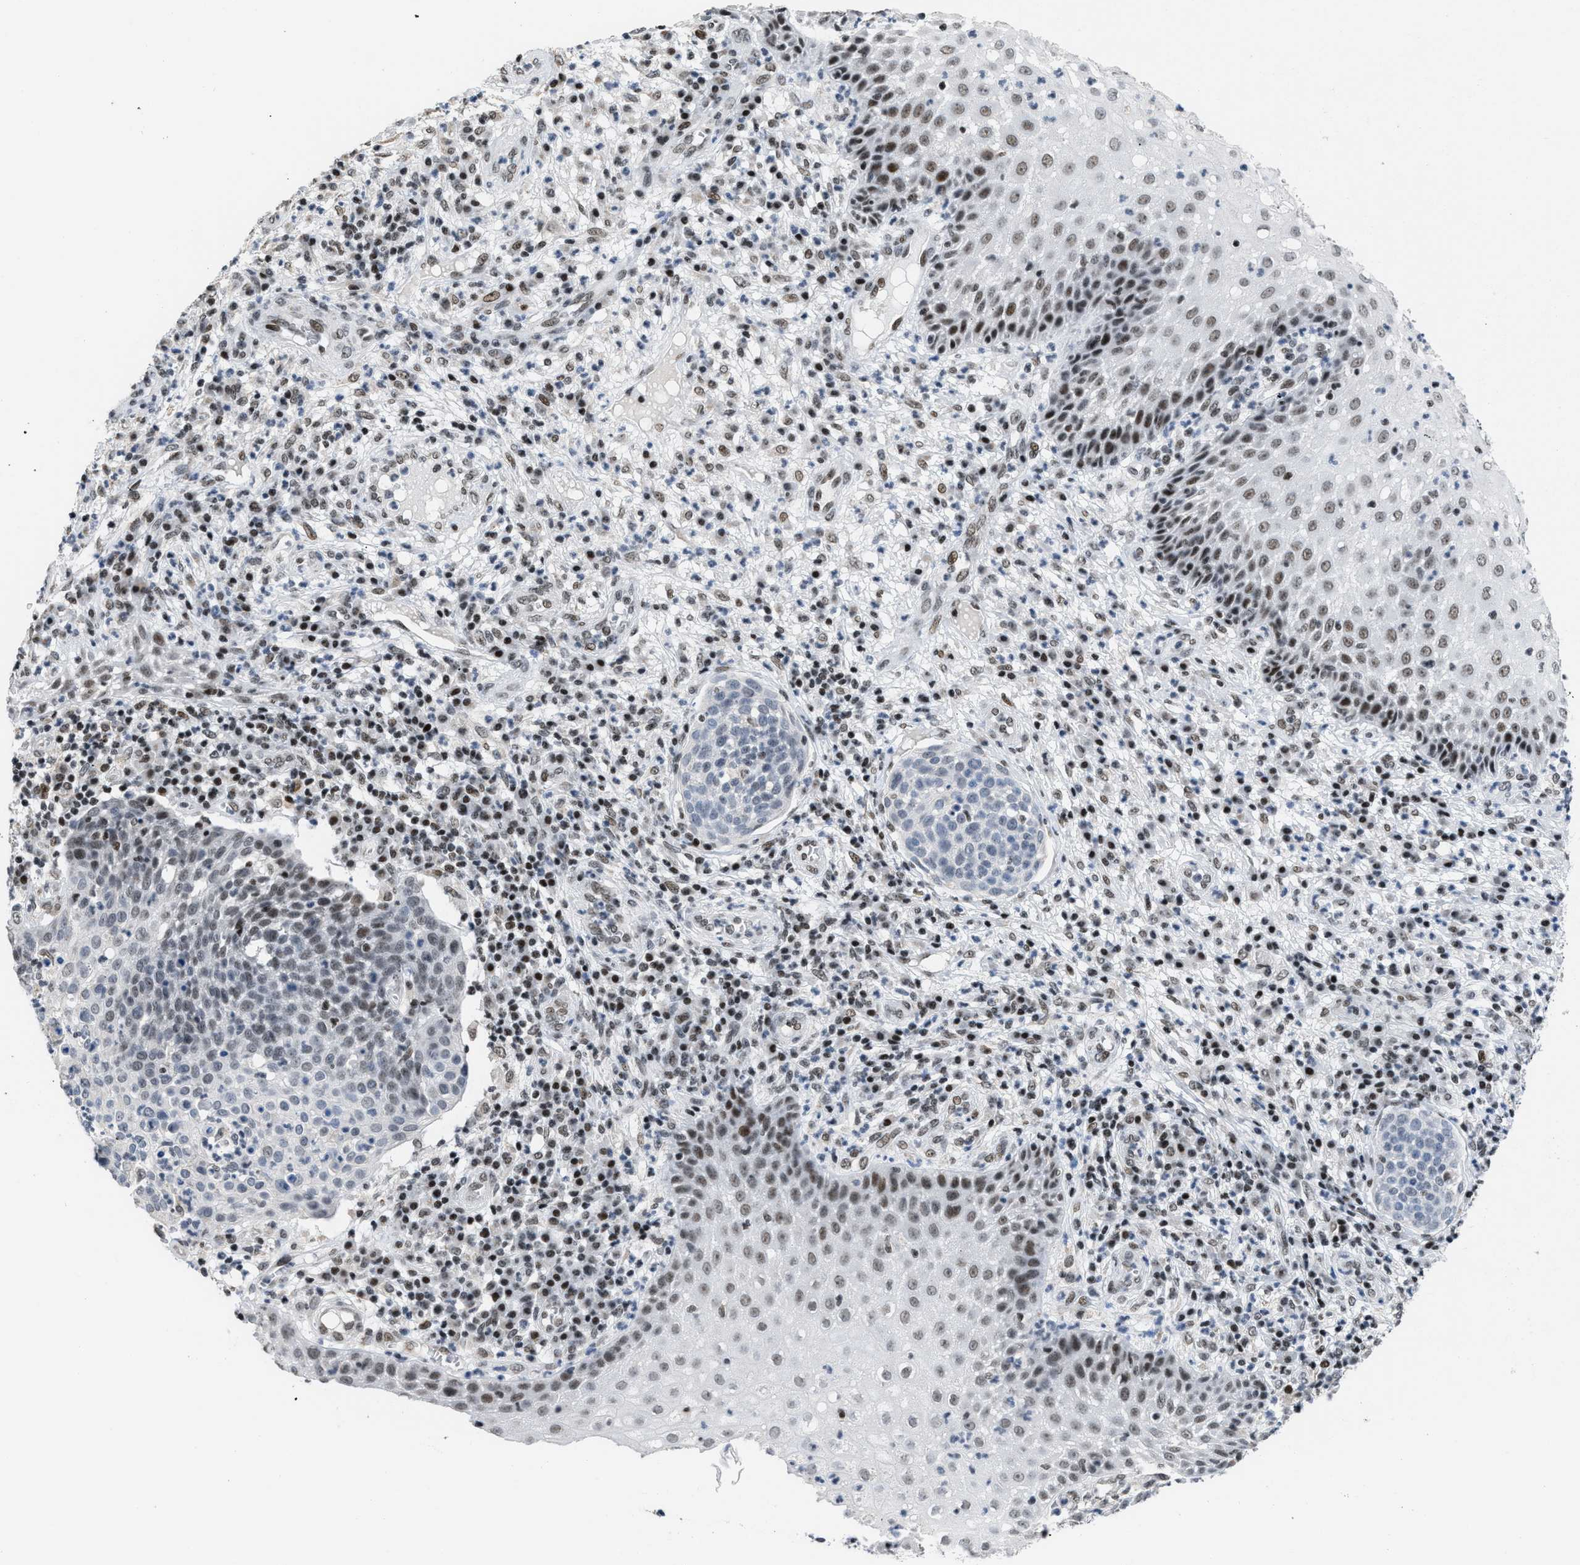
{"staining": {"intensity": "weak", "quantity": "25%-75%", "location": "nuclear"}, "tissue": "cervical cancer", "cell_type": "Tumor cells", "image_type": "cancer", "snomed": [{"axis": "morphology", "description": "Squamous cell carcinoma, NOS"}, {"axis": "topography", "description": "Cervix"}], "caption": "Cervical squamous cell carcinoma stained for a protein reveals weak nuclear positivity in tumor cells.", "gene": "TERF2IP", "patient": {"sex": "female", "age": 34}}